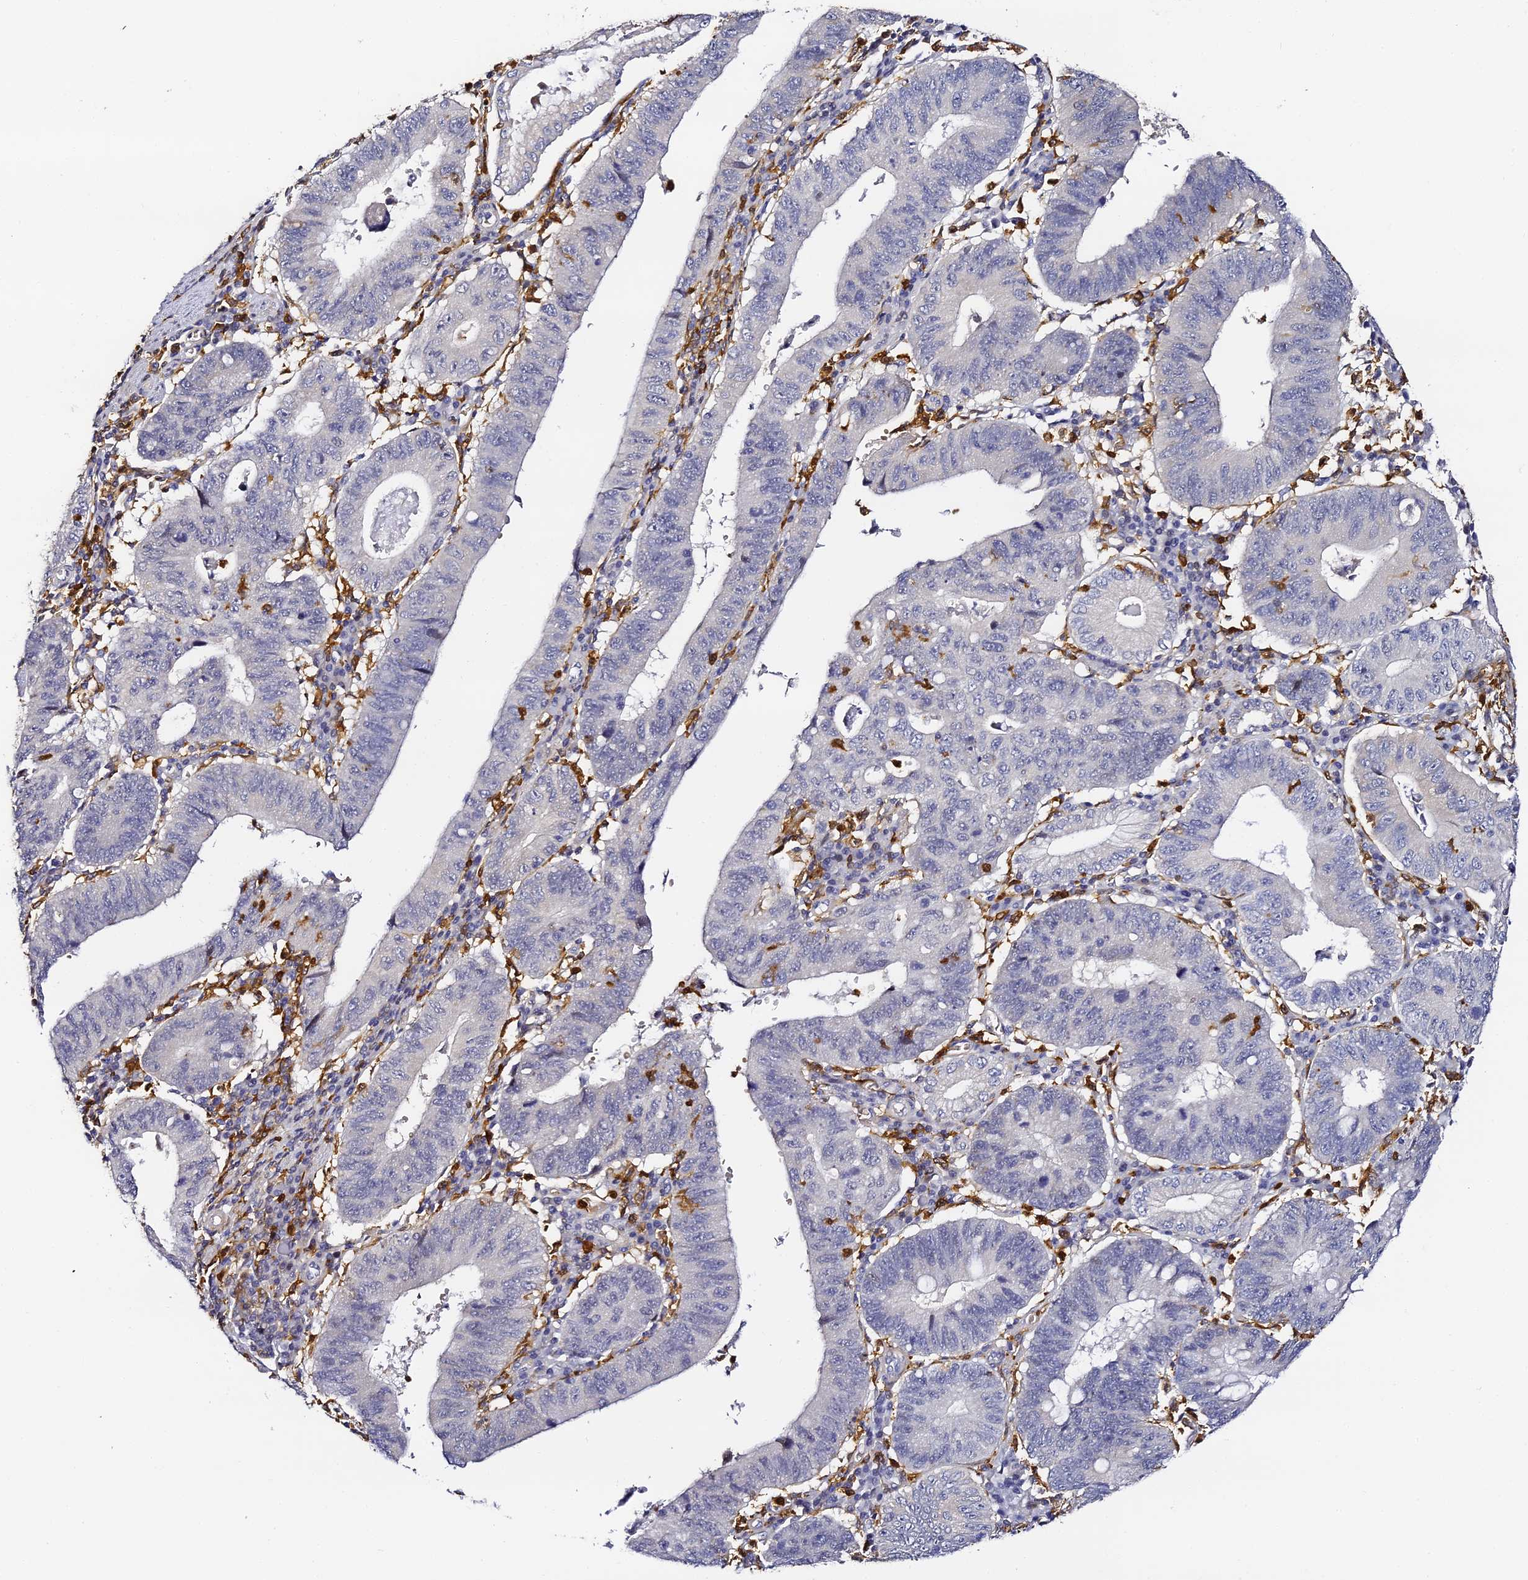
{"staining": {"intensity": "negative", "quantity": "none", "location": "none"}, "tissue": "stomach cancer", "cell_type": "Tumor cells", "image_type": "cancer", "snomed": [{"axis": "morphology", "description": "Adenocarcinoma, NOS"}, {"axis": "topography", "description": "Stomach"}], "caption": "This is an IHC histopathology image of stomach adenocarcinoma. There is no expression in tumor cells.", "gene": "IL4I1", "patient": {"sex": "male", "age": 59}}